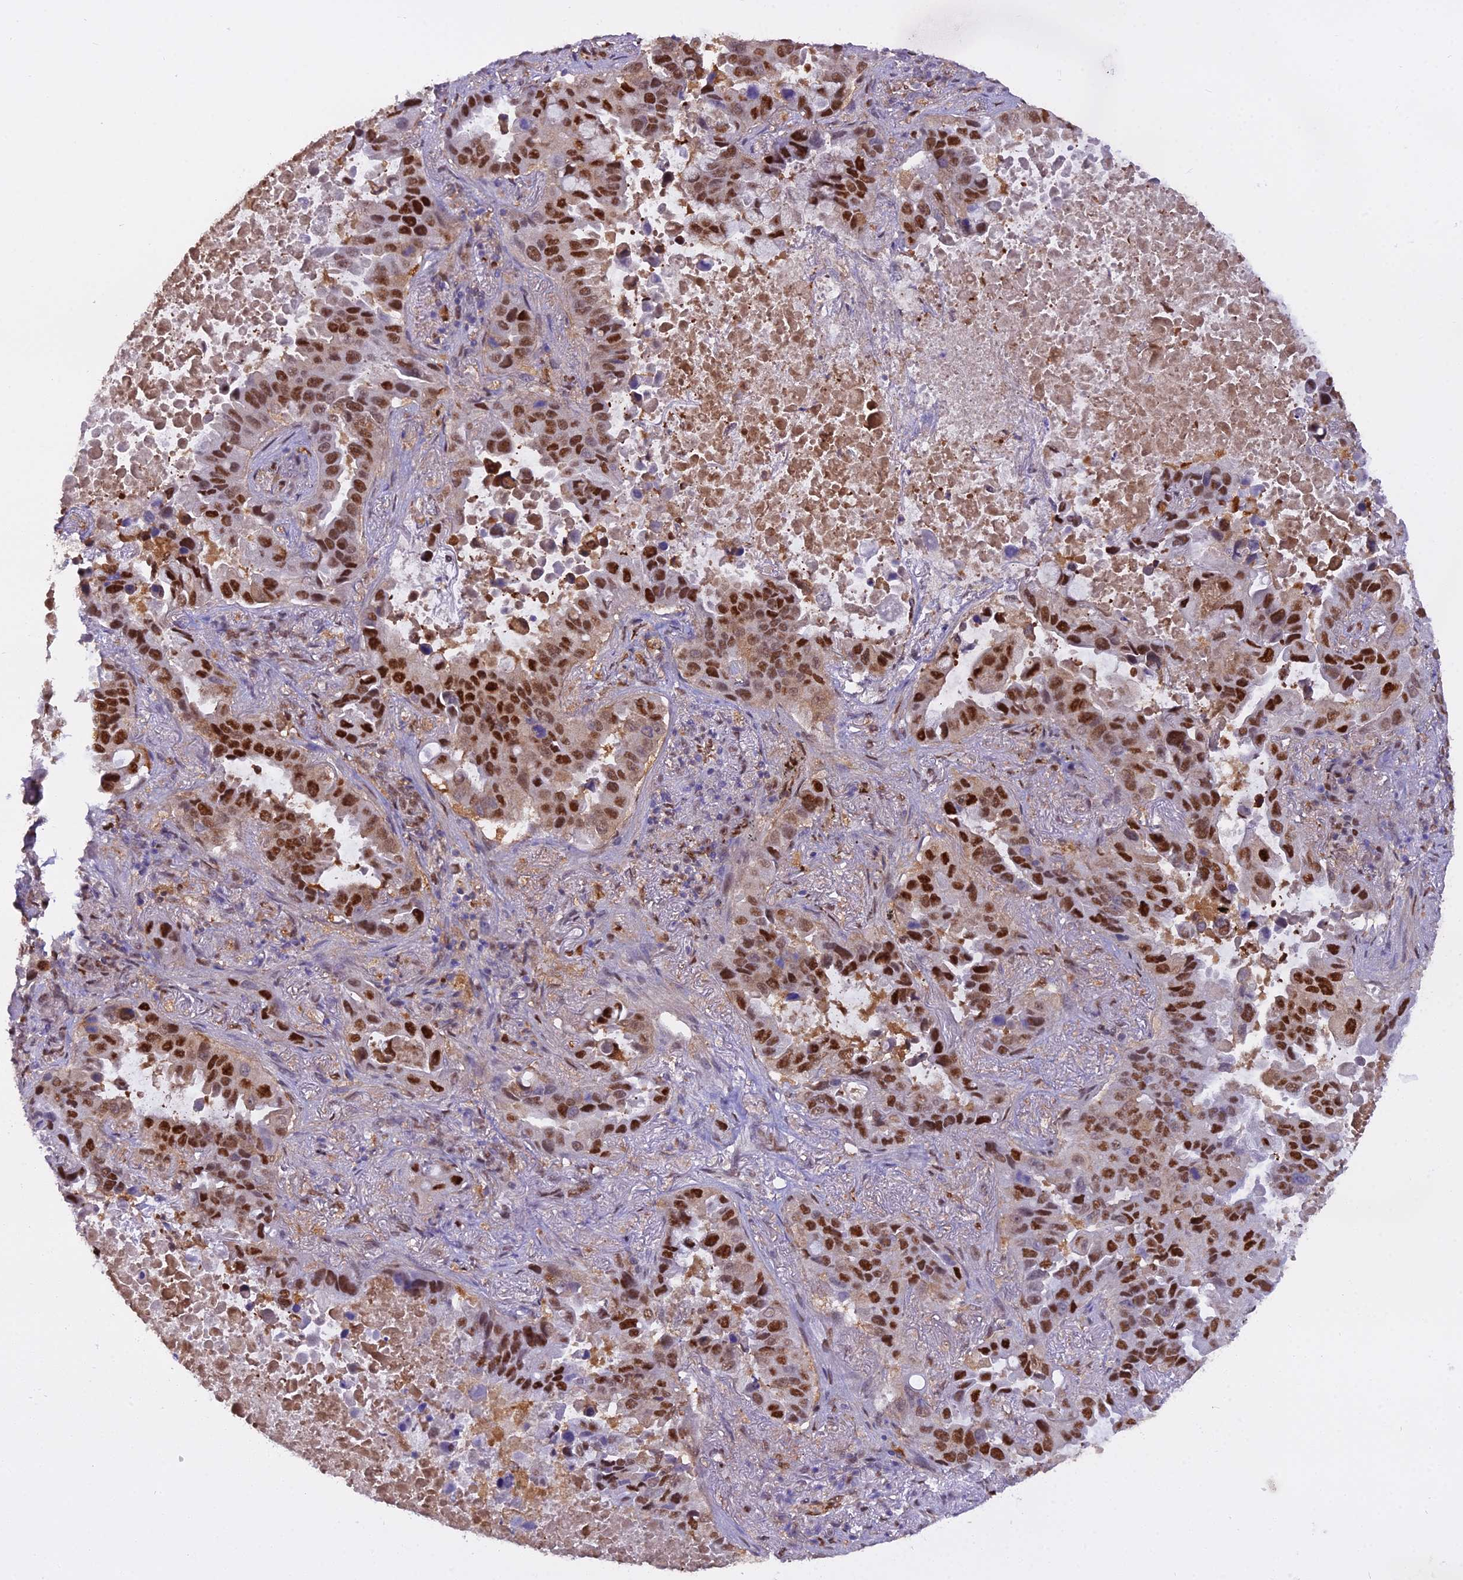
{"staining": {"intensity": "moderate", "quantity": ">75%", "location": "nuclear"}, "tissue": "lung cancer", "cell_type": "Tumor cells", "image_type": "cancer", "snomed": [{"axis": "morphology", "description": "Adenocarcinoma, NOS"}, {"axis": "topography", "description": "Lung"}], "caption": "The histopathology image reveals staining of lung adenocarcinoma, revealing moderate nuclear protein expression (brown color) within tumor cells. (DAB (3,3'-diaminobenzidine) = brown stain, brightfield microscopy at high magnification).", "gene": "NPEPL1", "patient": {"sex": "male", "age": 64}}